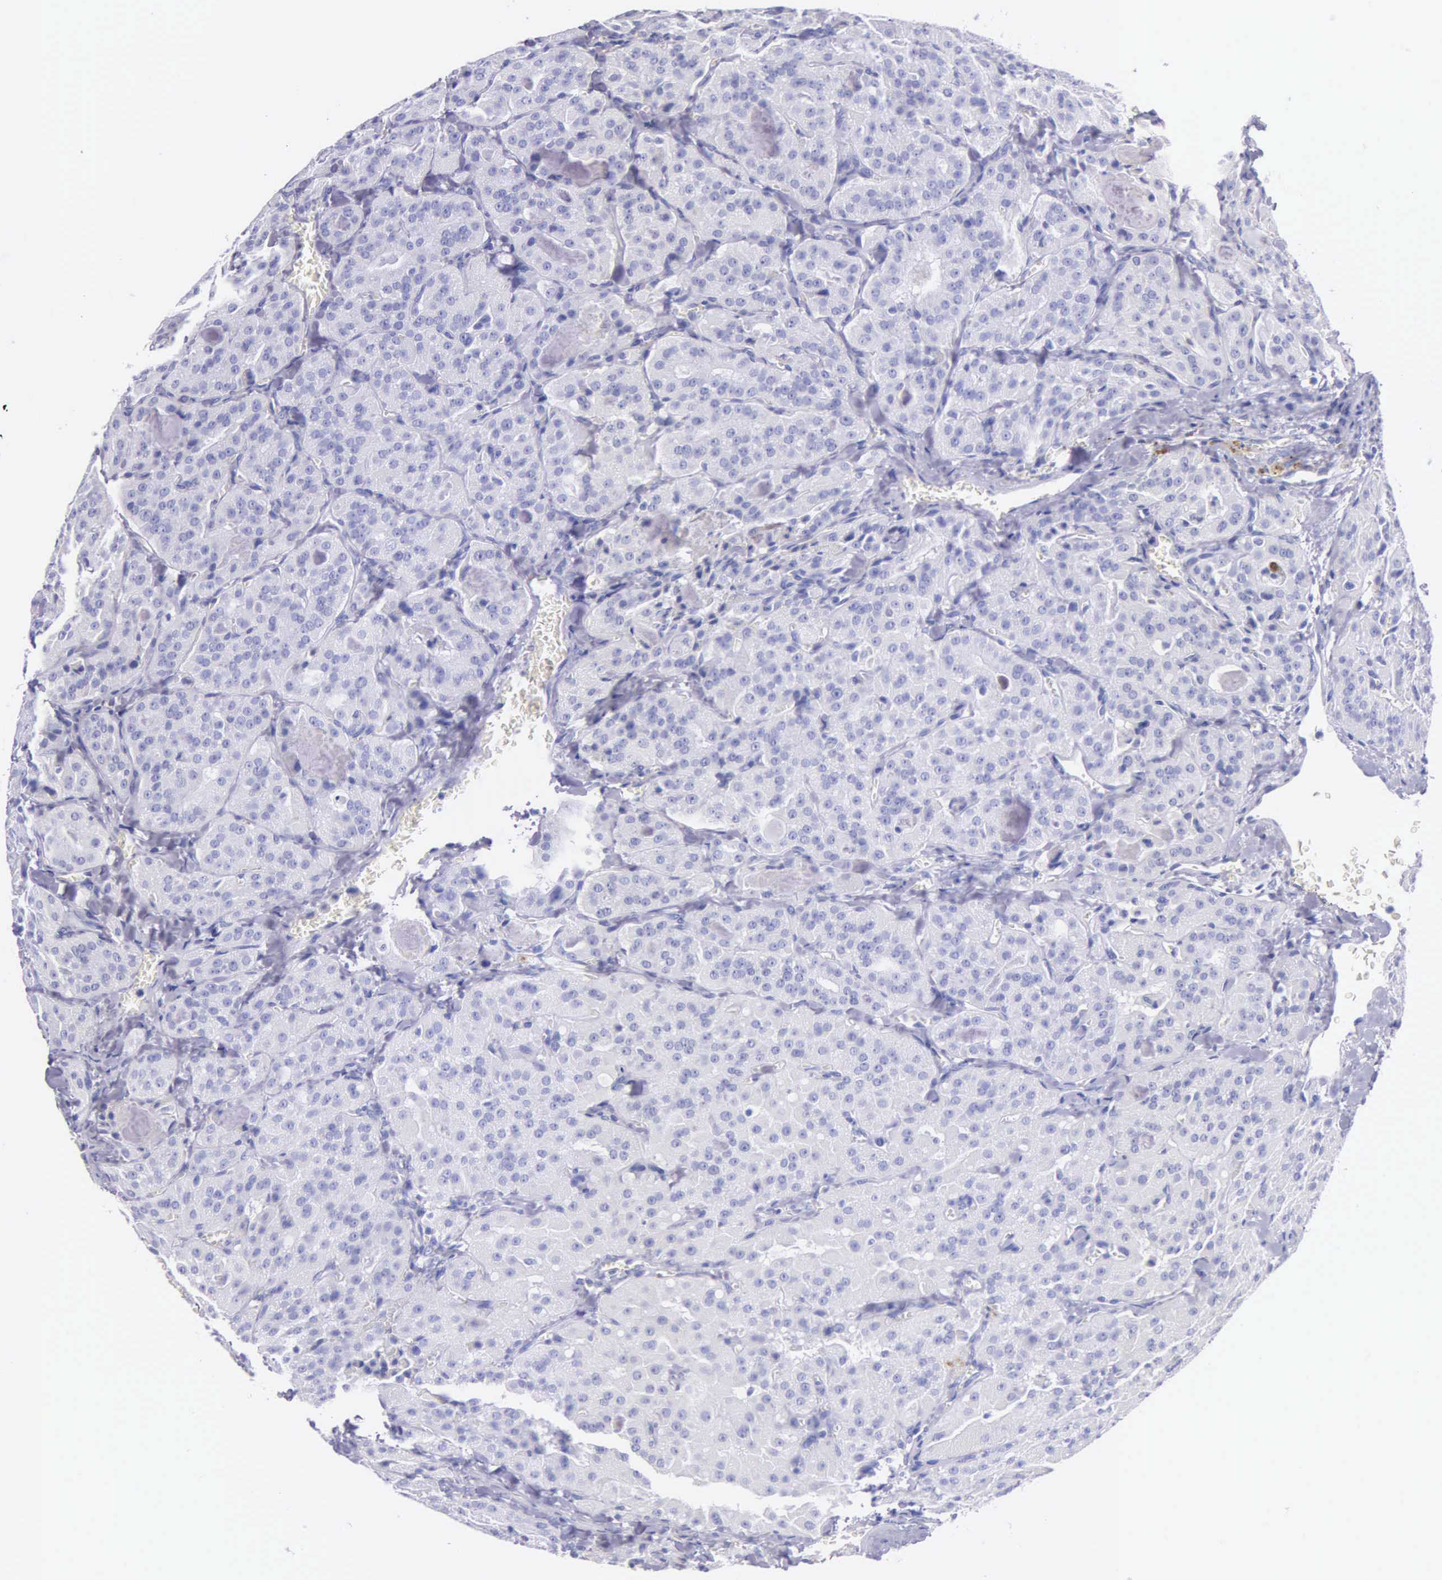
{"staining": {"intensity": "negative", "quantity": "none", "location": "none"}, "tissue": "thyroid cancer", "cell_type": "Tumor cells", "image_type": "cancer", "snomed": [{"axis": "morphology", "description": "Carcinoma, NOS"}, {"axis": "topography", "description": "Thyroid gland"}], "caption": "Immunohistochemistry (IHC) micrograph of neoplastic tissue: thyroid cancer (carcinoma) stained with DAB shows no significant protein staining in tumor cells.", "gene": "KLK3", "patient": {"sex": "male", "age": 76}}